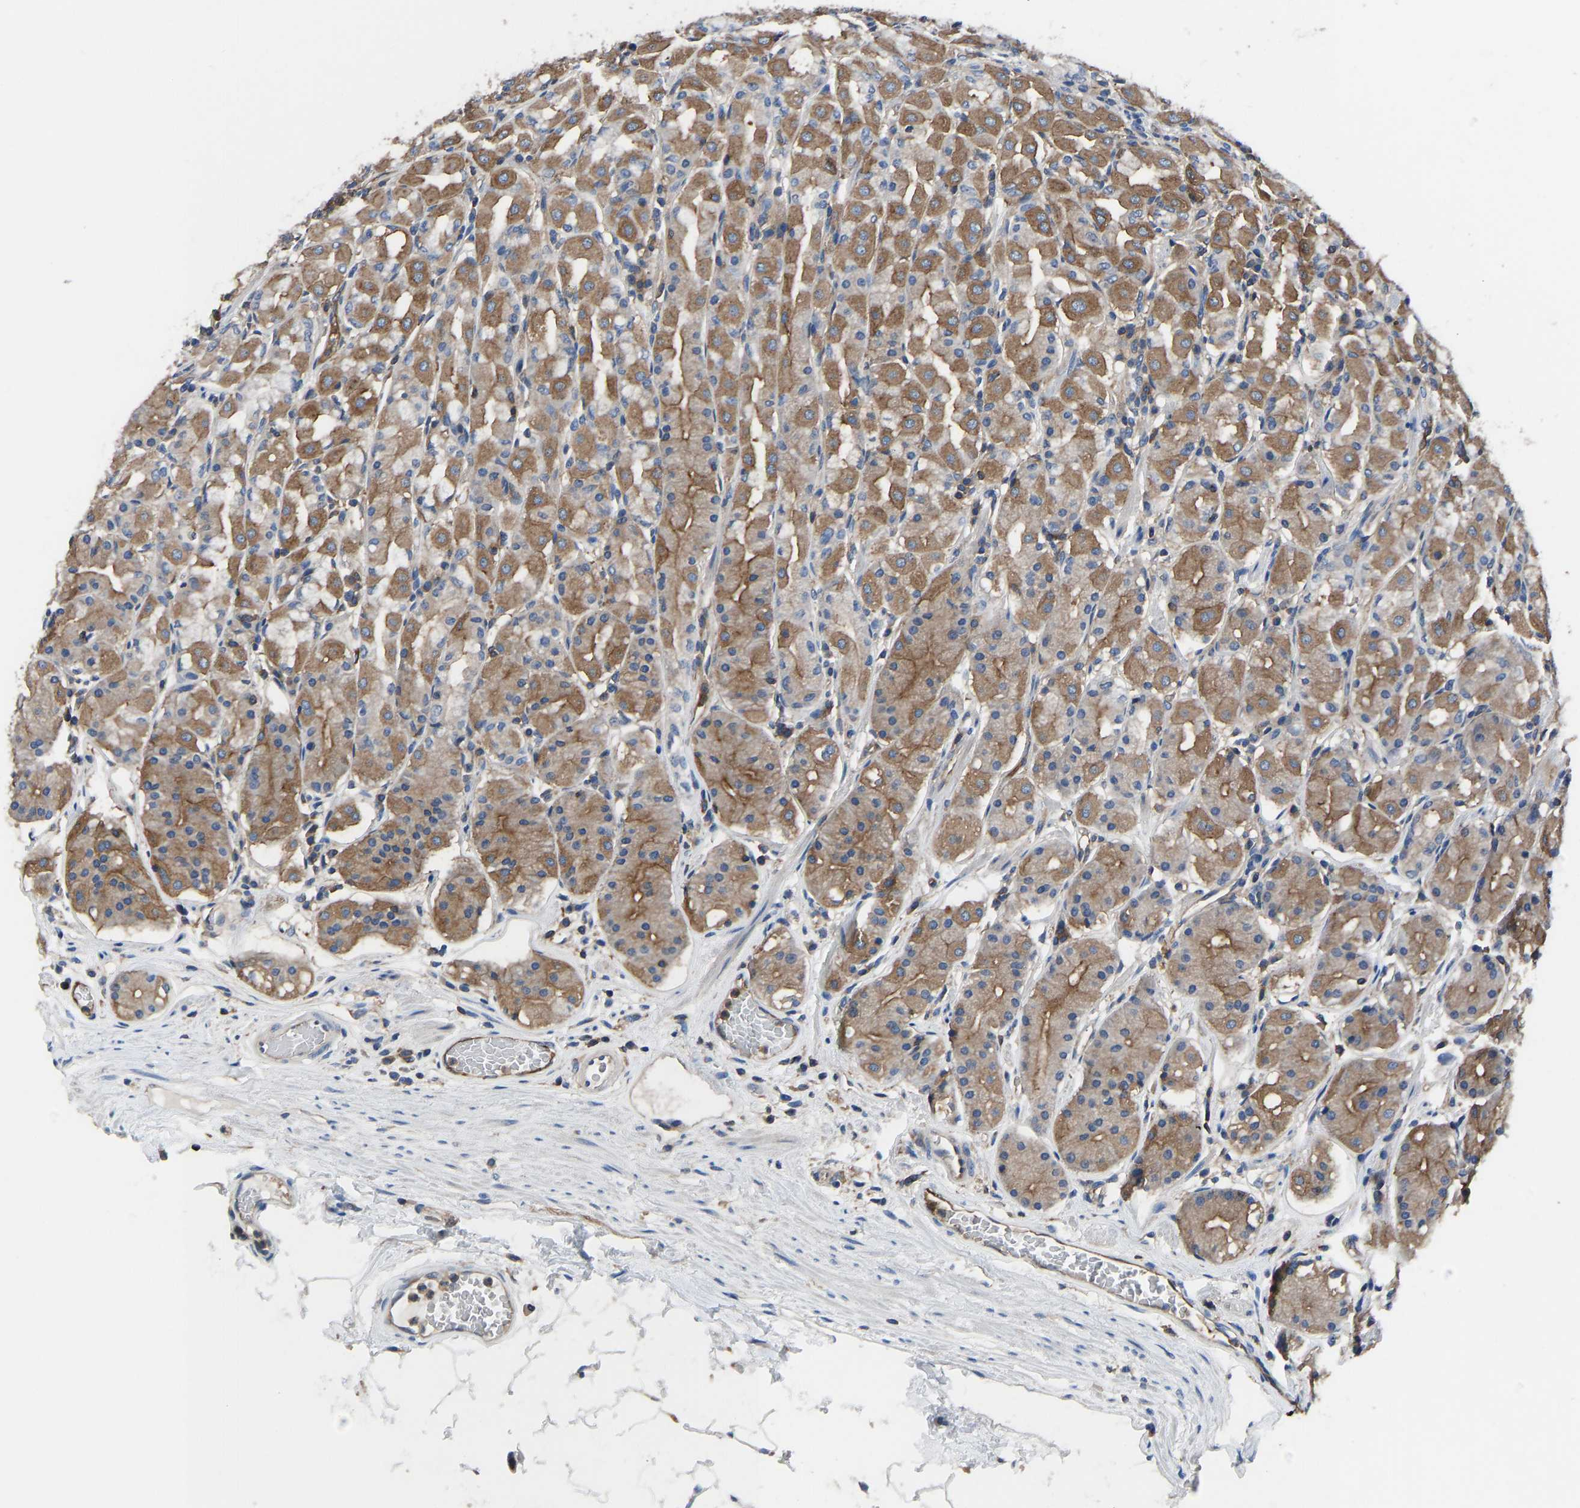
{"staining": {"intensity": "moderate", "quantity": "25%-75%", "location": "cytoplasmic/membranous"}, "tissue": "stomach", "cell_type": "Glandular cells", "image_type": "normal", "snomed": [{"axis": "morphology", "description": "Normal tissue, NOS"}, {"axis": "topography", "description": "Stomach"}, {"axis": "topography", "description": "Stomach, lower"}], "caption": "IHC staining of benign stomach, which demonstrates medium levels of moderate cytoplasmic/membranous positivity in about 25%-75% of glandular cells indicating moderate cytoplasmic/membranous protein expression. The staining was performed using DAB (3,3'-diaminobenzidine) (brown) for protein detection and nuclei were counterstained in hematoxylin (blue).", "gene": "PRKAR1A", "patient": {"sex": "female", "age": 56}}